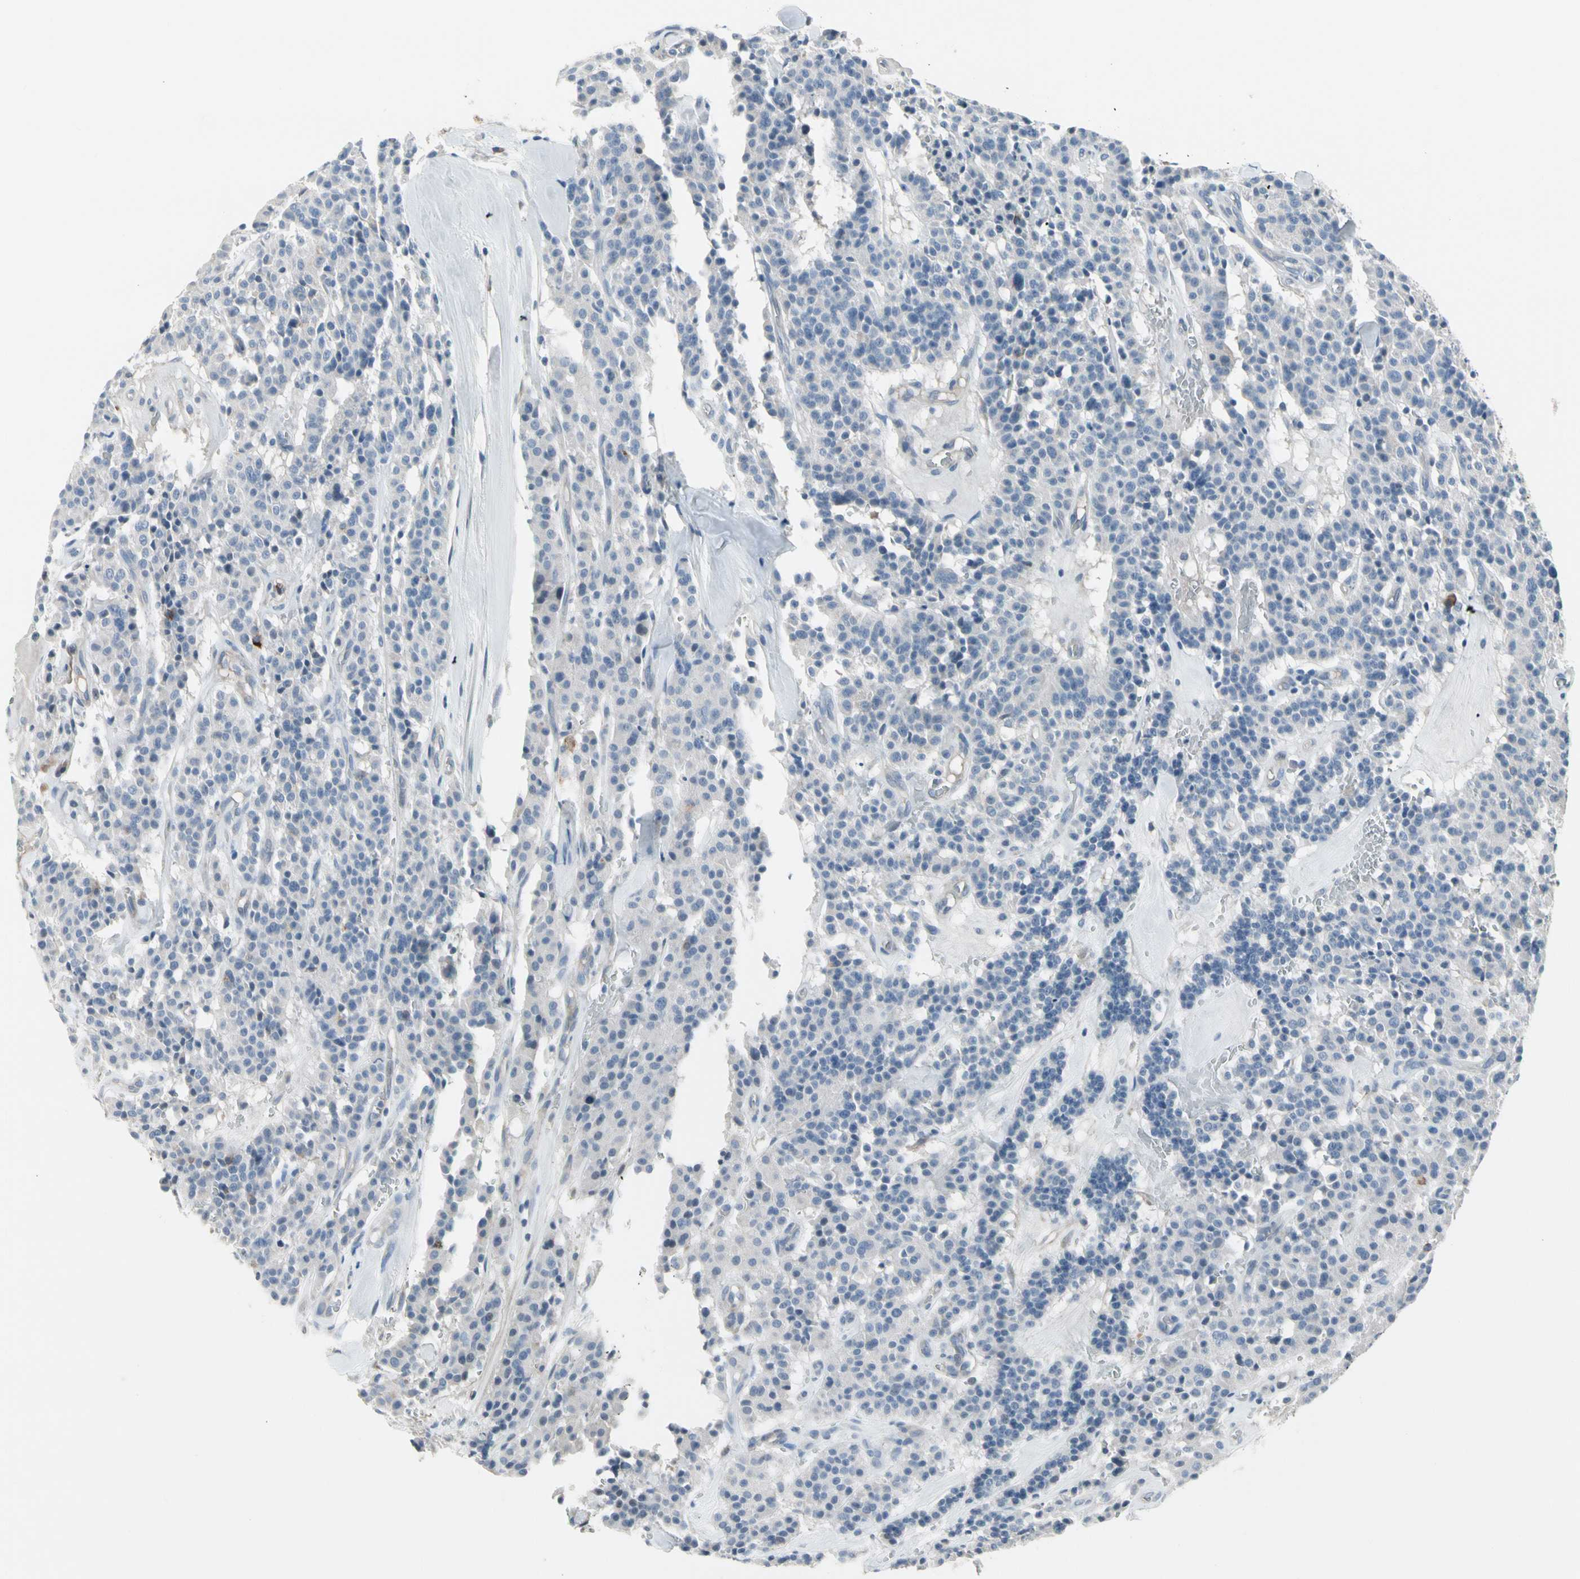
{"staining": {"intensity": "negative", "quantity": "none", "location": "none"}, "tissue": "carcinoid", "cell_type": "Tumor cells", "image_type": "cancer", "snomed": [{"axis": "morphology", "description": "Carcinoid, malignant, NOS"}, {"axis": "topography", "description": "Lung"}], "caption": "Protein analysis of carcinoid reveals no significant positivity in tumor cells.", "gene": "PIGR", "patient": {"sex": "male", "age": 30}}